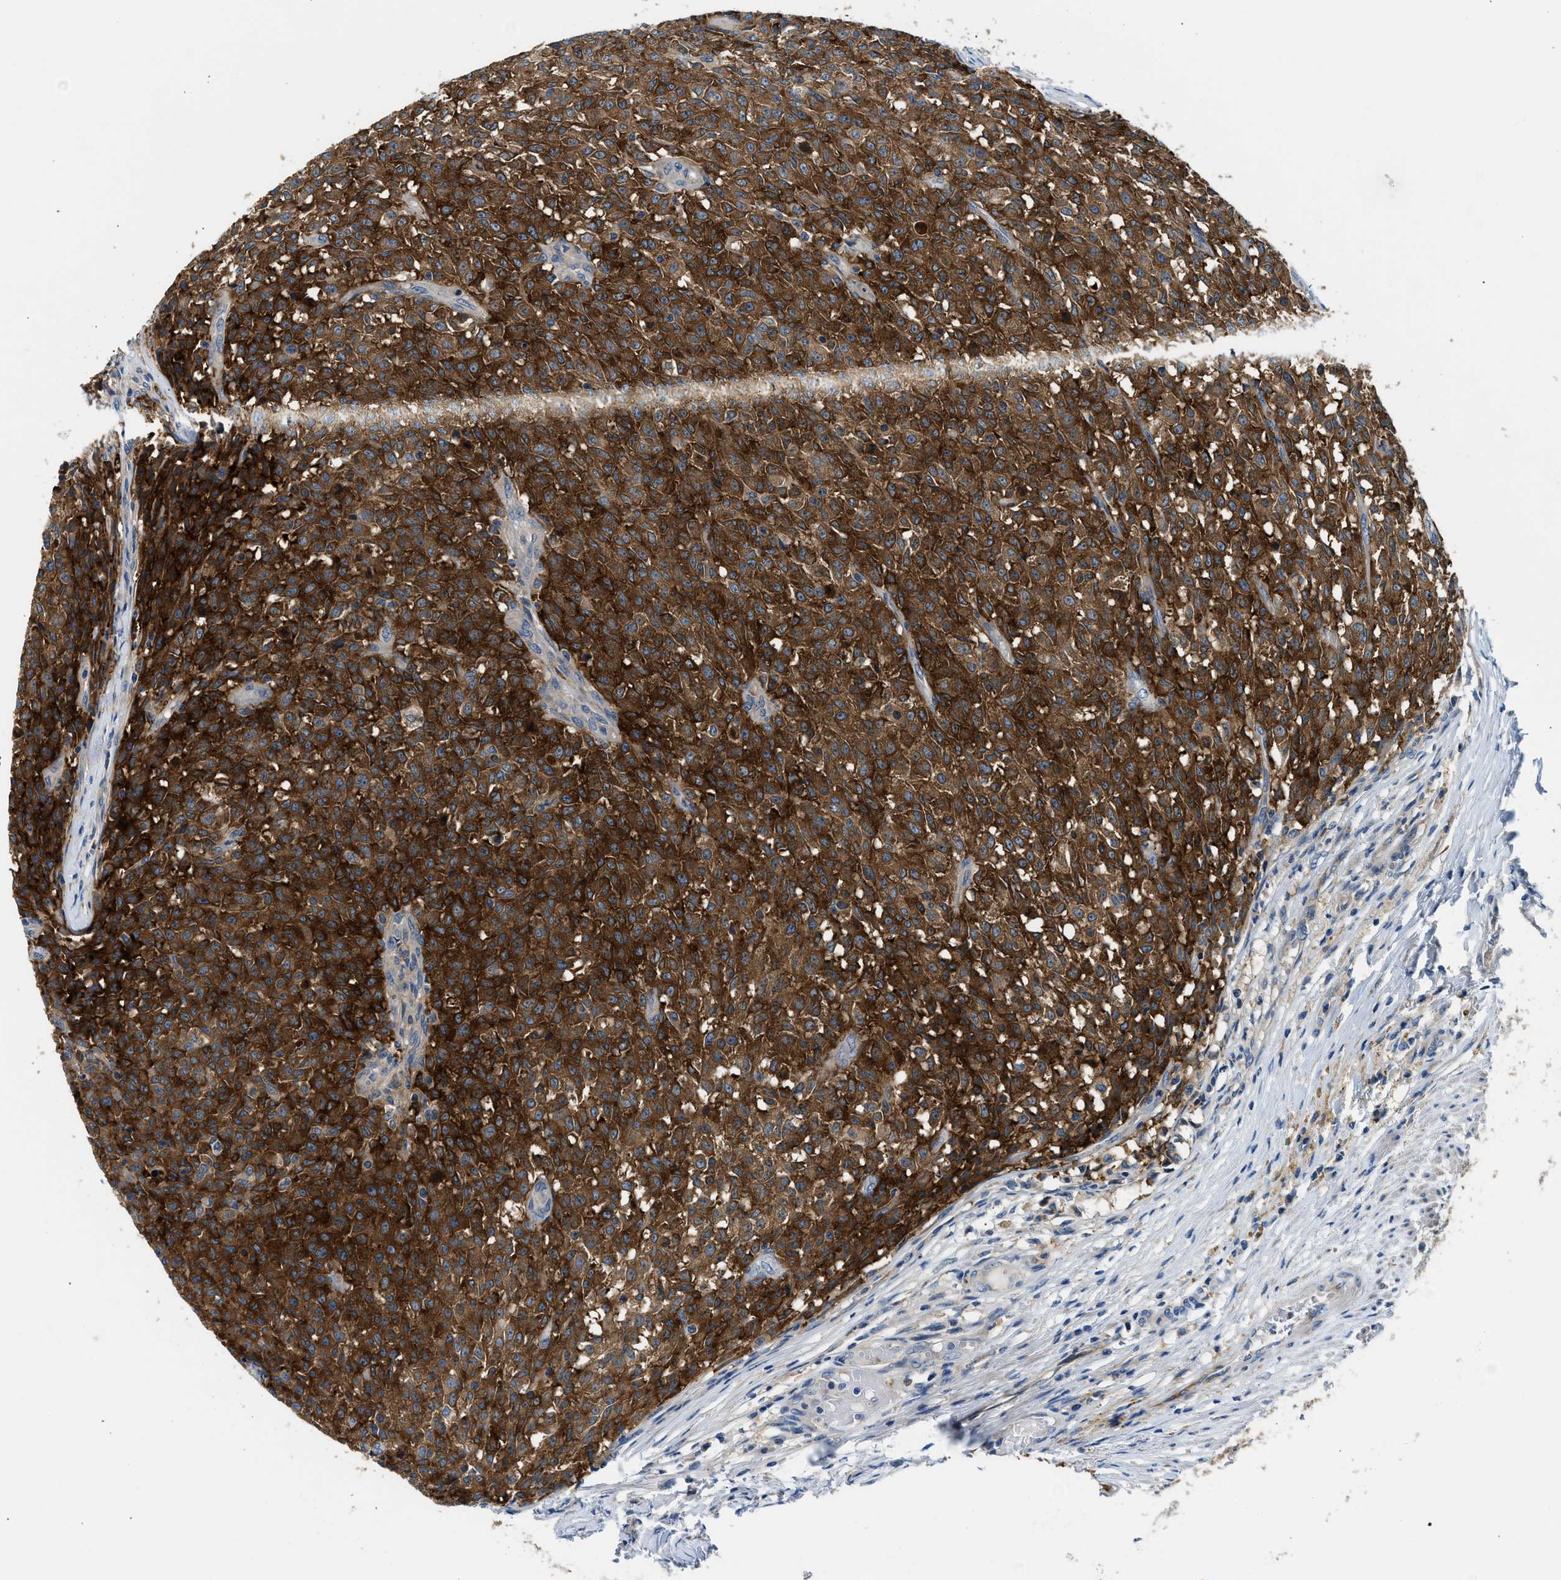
{"staining": {"intensity": "strong", "quantity": ">75%", "location": "cytoplasmic/membranous"}, "tissue": "testis cancer", "cell_type": "Tumor cells", "image_type": "cancer", "snomed": [{"axis": "morphology", "description": "Seminoma, NOS"}, {"axis": "topography", "description": "Testis"}], "caption": "An image of seminoma (testis) stained for a protein reveals strong cytoplasmic/membranous brown staining in tumor cells. (DAB IHC with brightfield microscopy, high magnification).", "gene": "LPIN2", "patient": {"sex": "male", "age": 59}}